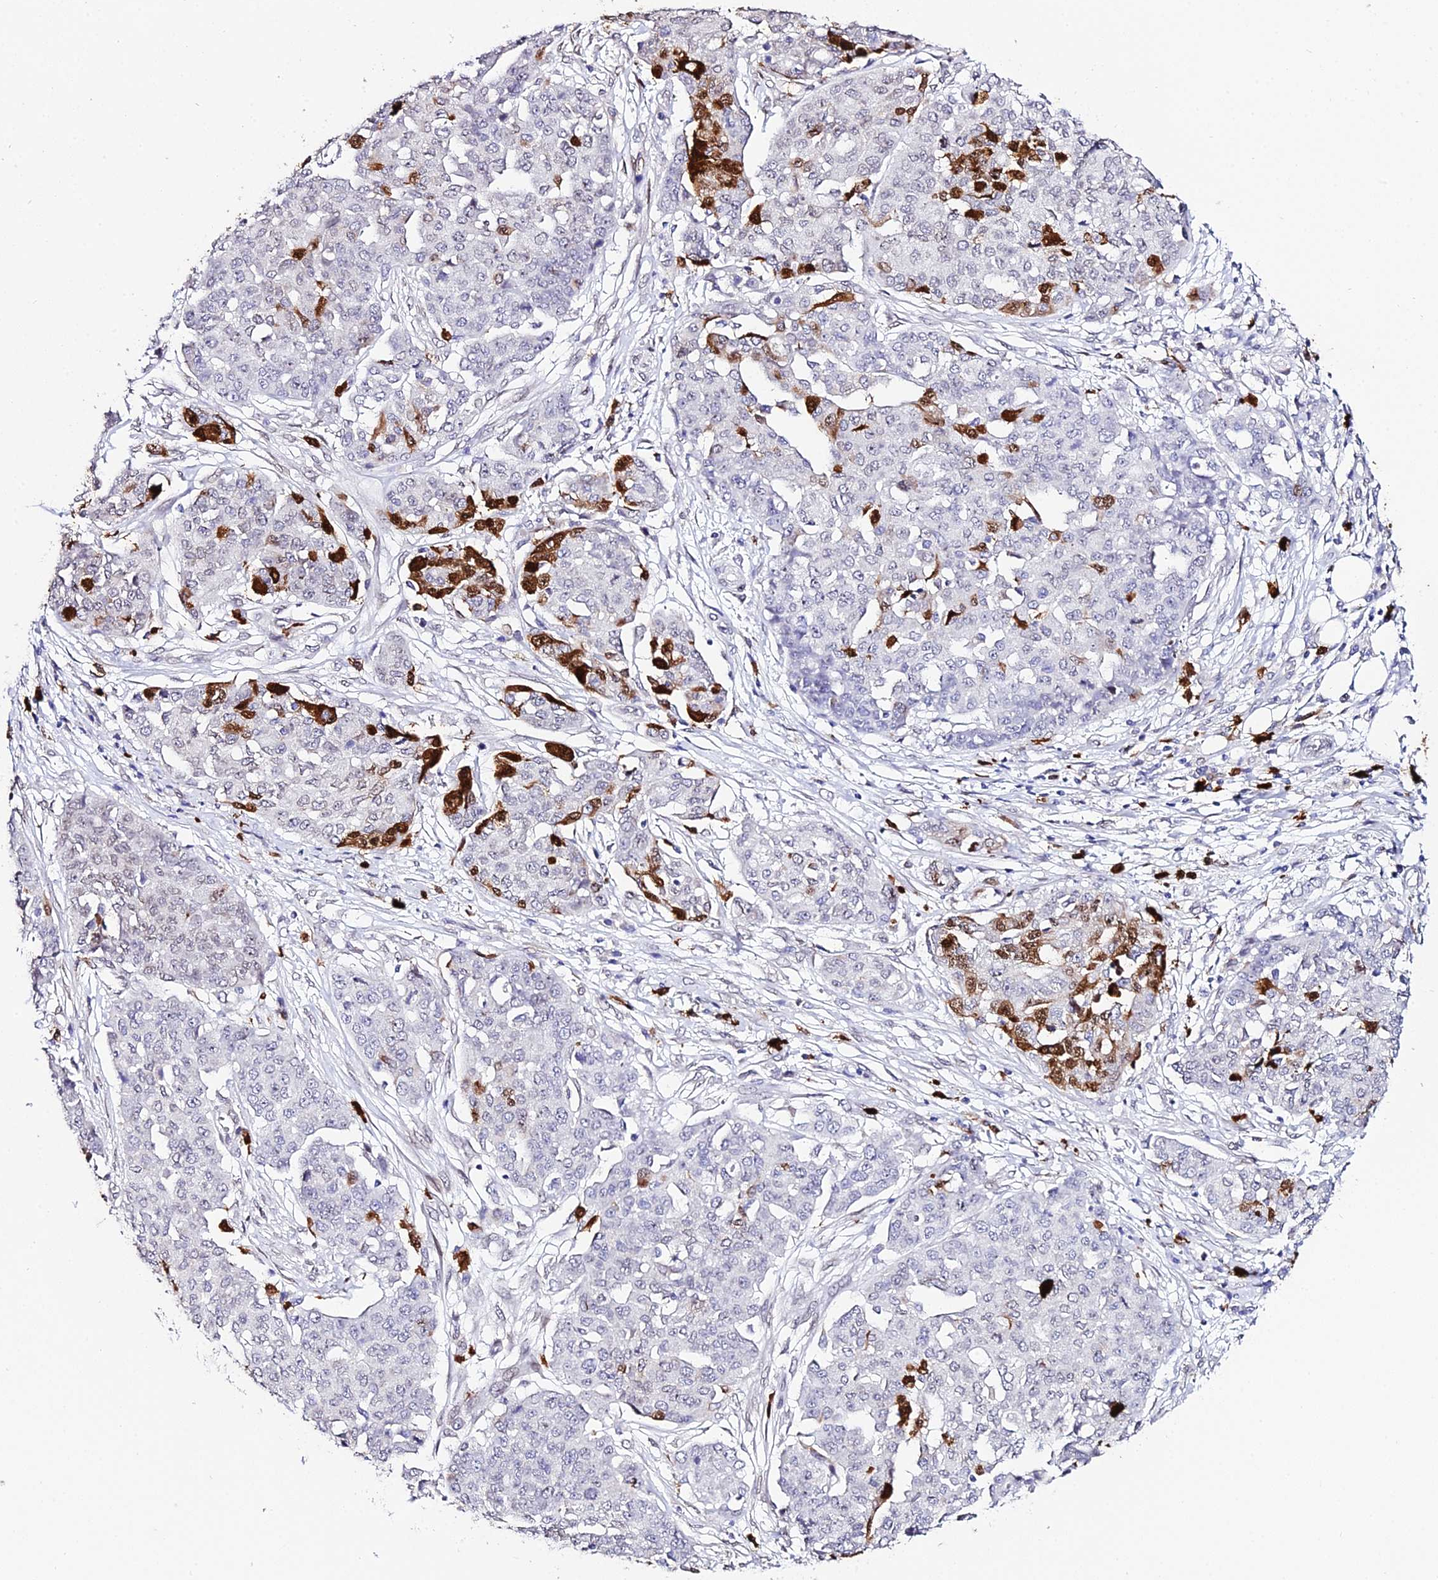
{"staining": {"intensity": "moderate", "quantity": "<25%", "location": "cytoplasmic/membranous,nuclear"}, "tissue": "ovarian cancer", "cell_type": "Tumor cells", "image_type": "cancer", "snomed": [{"axis": "morphology", "description": "Cystadenocarcinoma, serous, NOS"}, {"axis": "topography", "description": "Soft tissue"}, {"axis": "topography", "description": "Ovary"}], "caption": "The immunohistochemical stain highlights moderate cytoplasmic/membranous and nuclear staining in tumor cells of ovarian serous cystadenocarcinoma tissue.", "gene": "MCM10", "patient": {"sex": "female", "age": 57}}